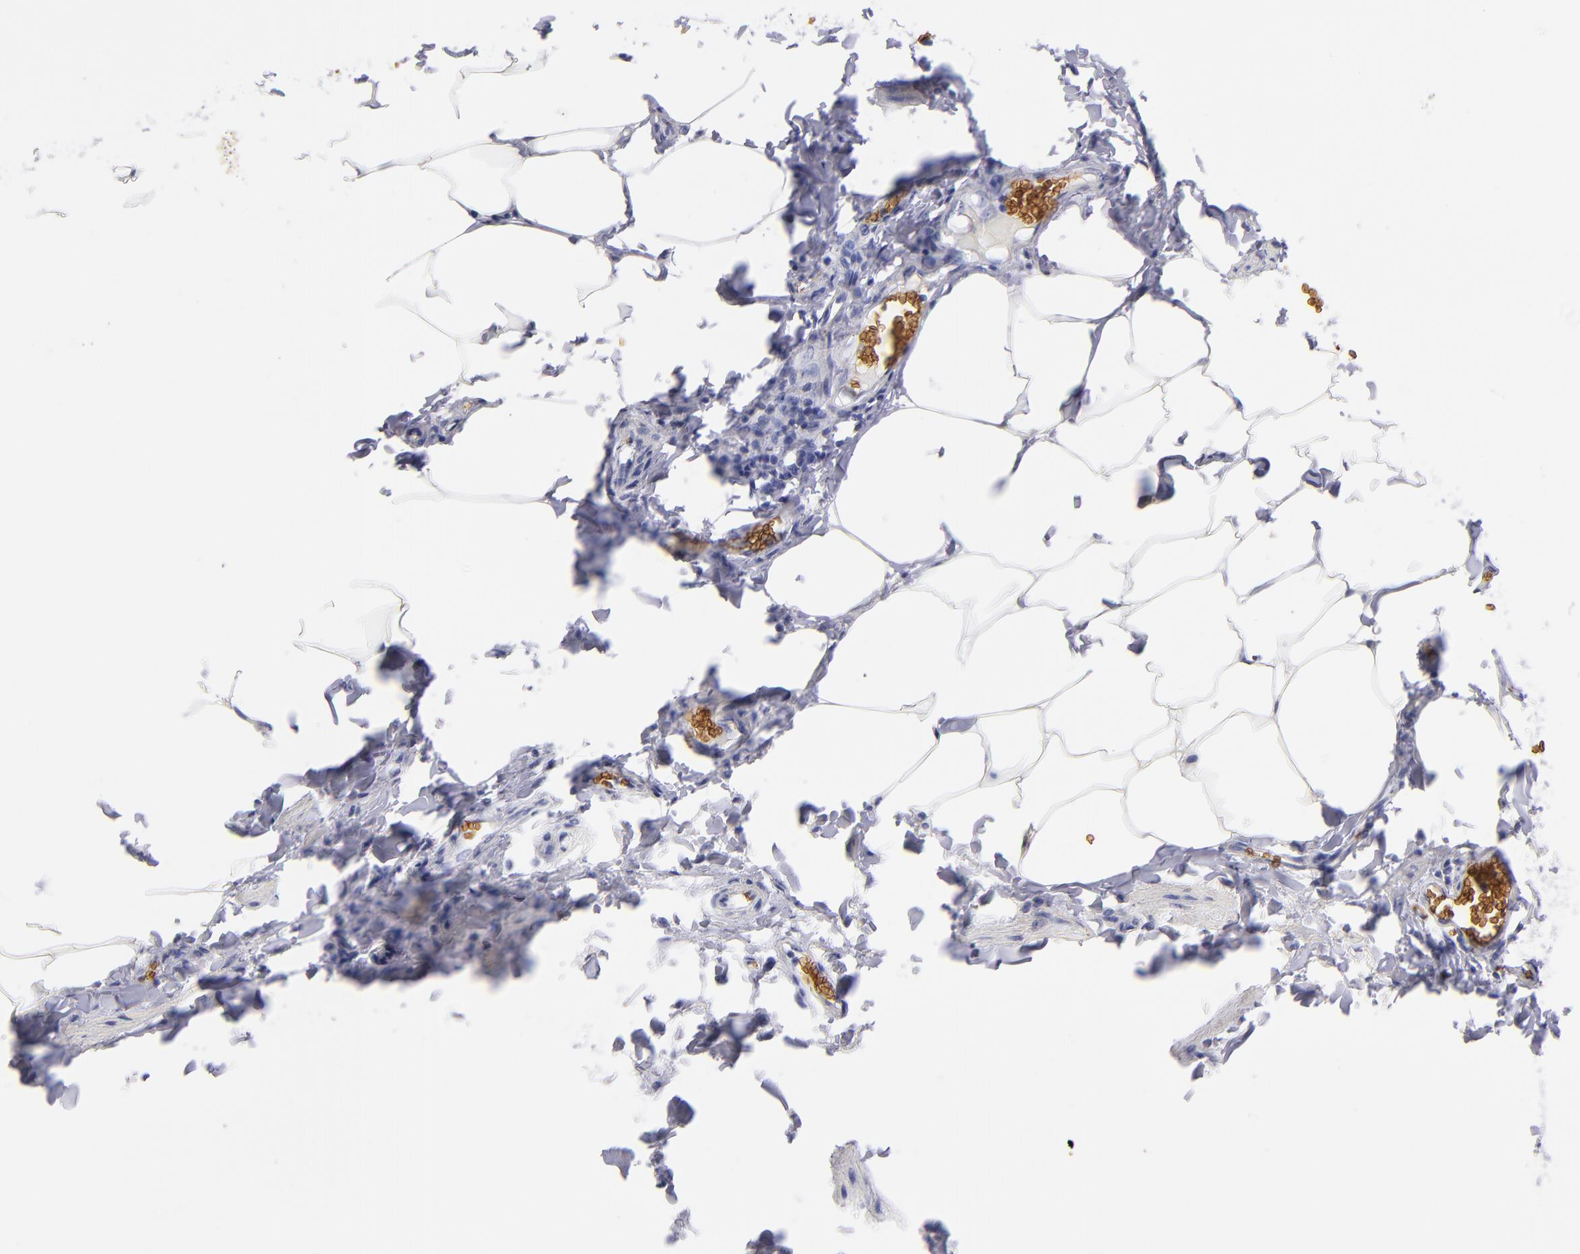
{"staining": {"intensity": "negative", "quantity": "none", "location": "none"}, "tissue": "adipose tissue", "cell_type": "Adipocytes", "image_type": "normal", "snomed": [{"axis": "morphology", "description": "Normal tissue, NOS"}, {"axis": "topography", "description": "Vascular tissue"}], "caption": "This is an IHC image of normal adipose tissue. There is no positivity in adipocytes.", "gene": "GYPA", "patient": {"sex": "male", "age": 41}}